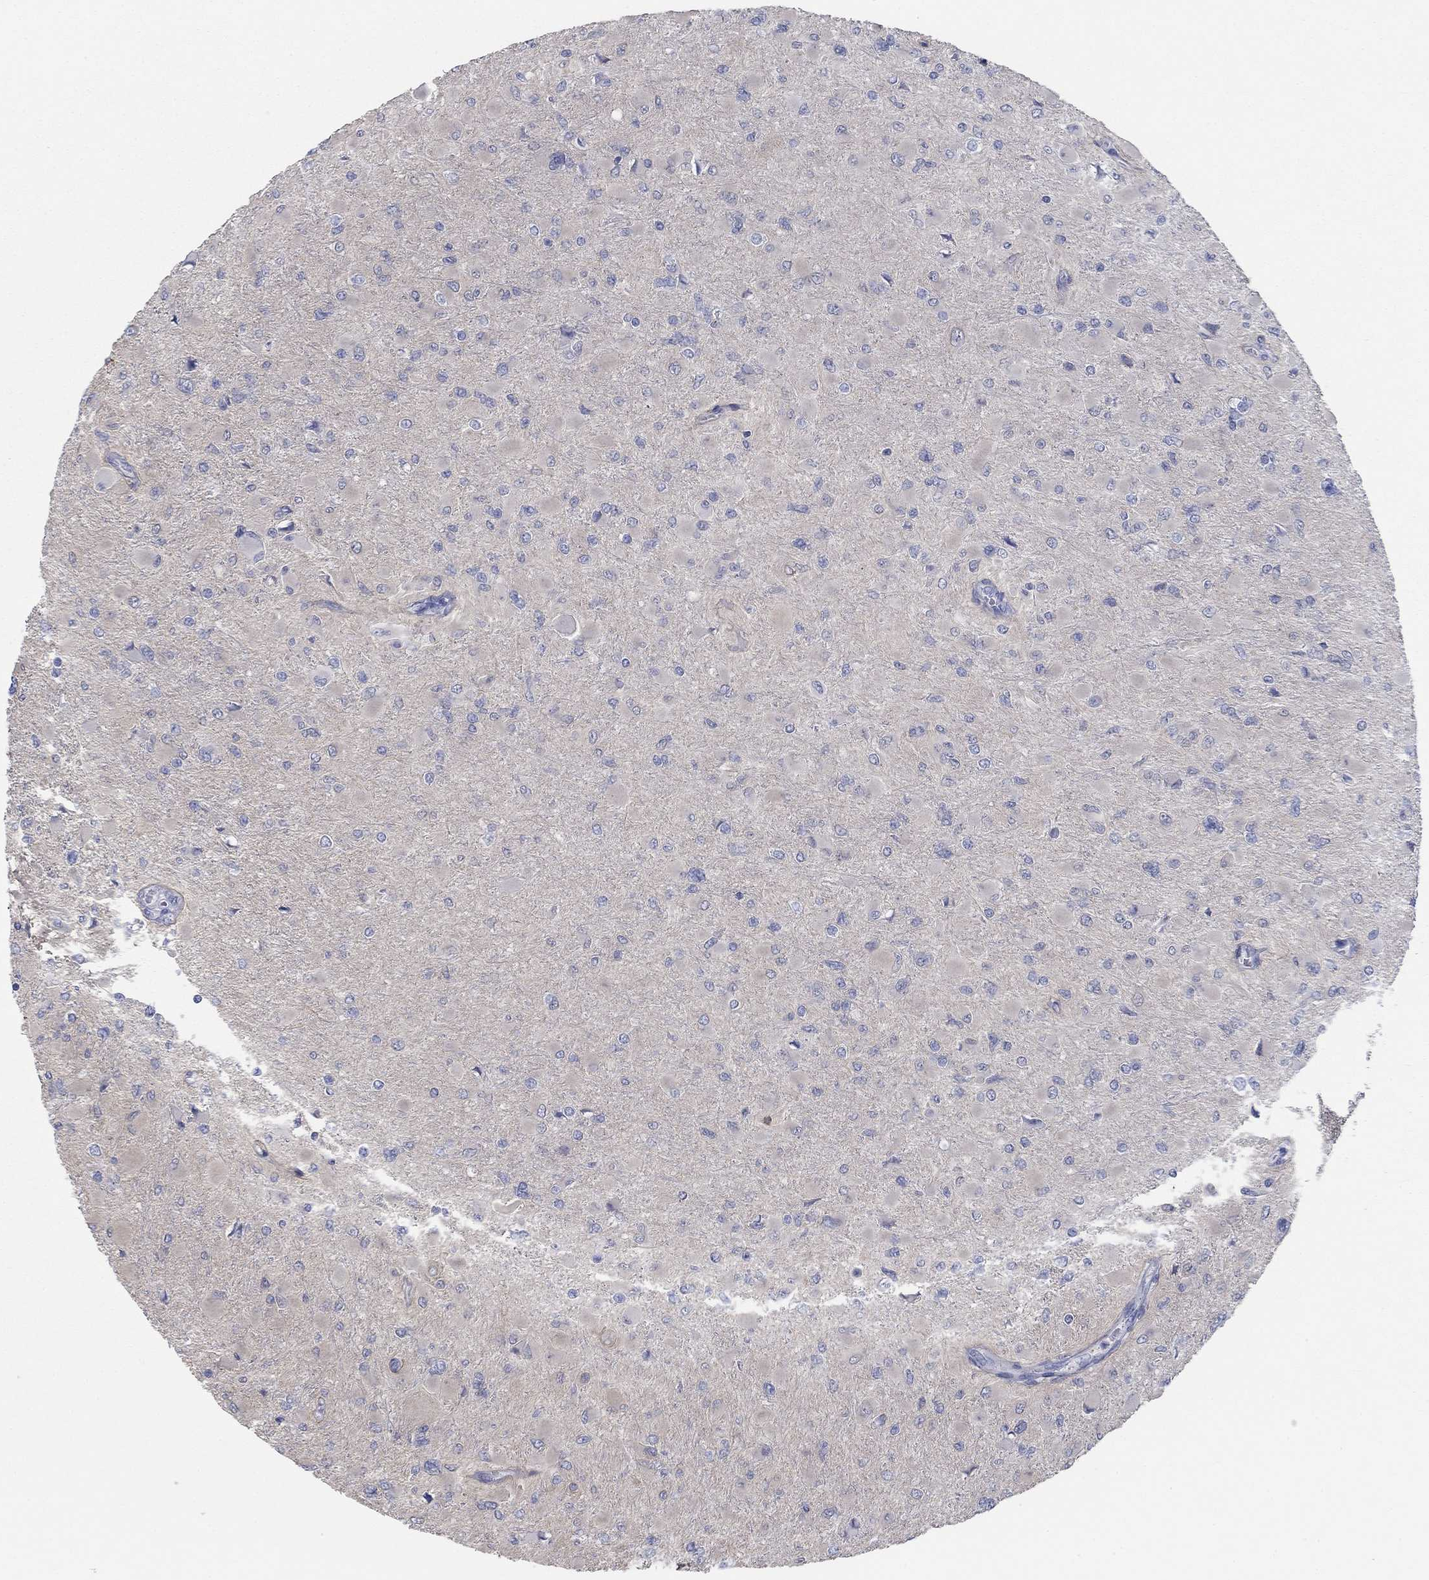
{"staining": {"intensity": "negative", "quantity": "none", "location": "none"}, "tissue": "glioma", "cell_type": "Tumor cells", "image_type": "cancer", "snomed": [{"axis": "morphology", "description": "Glioma, malignant, High grade"}, {"axis": "topography", "description": "Cerebral cortex"}], "caption": "Tumor cells show no significant protein expression in malignant glioma (high-grade). (DAB (3,3'-diaminobenzidine) immunohistochemistry, high magnification).", "gene": "APOC3", "patient": {"sex": "female", "age": 36}}